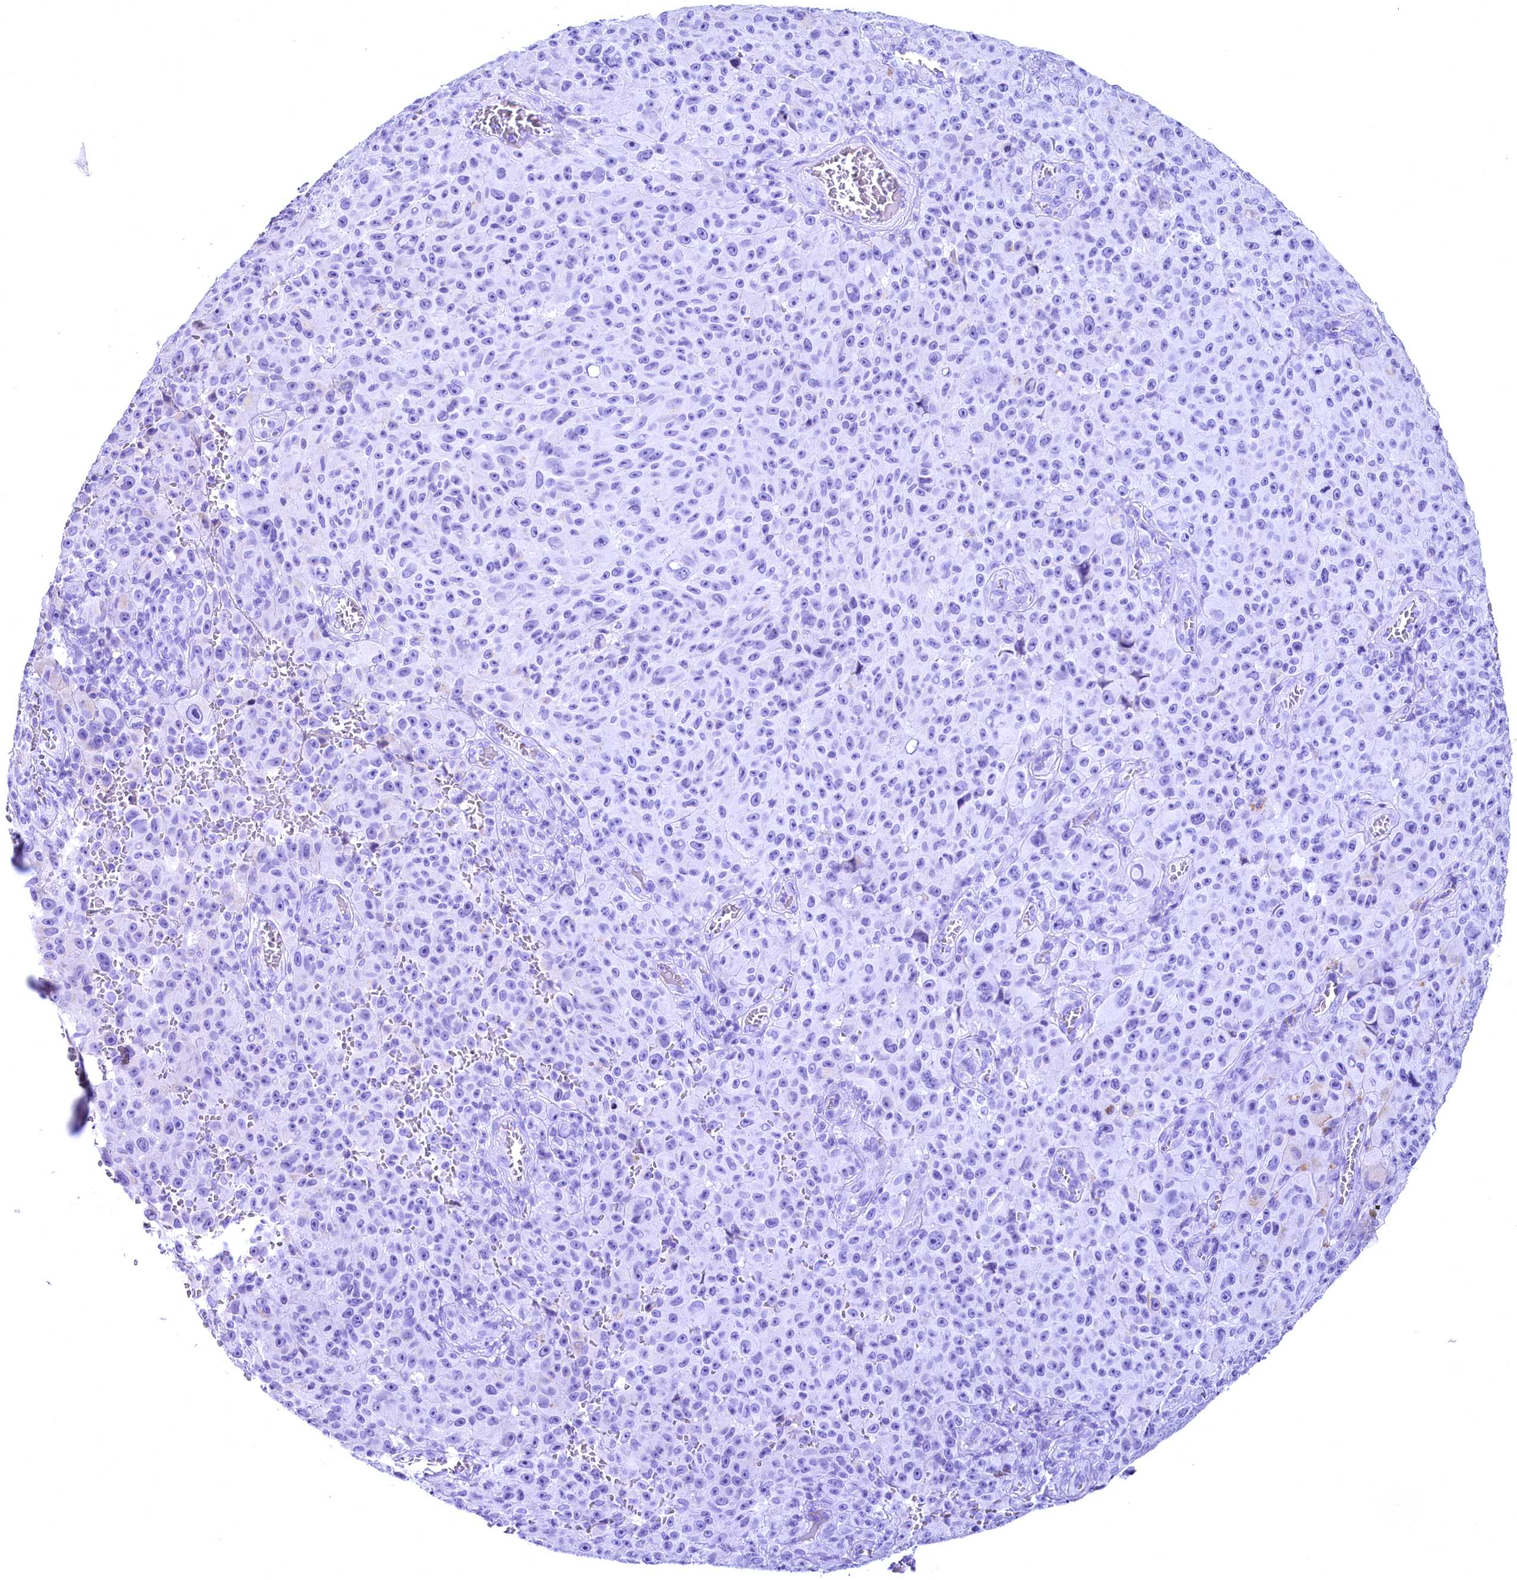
{"staining": {"intensity": "negative", "quantity": "none", "location": "none"}, "tissue": "melanoma", "cell_type": "Tumor cells", "image_type": "cancer", "snomed": [{"axis": "morphology", "description": "Malignant melanoma, NOS"}, {"axis": "topography", "description": "Skin"}], "caption": "Human melanoma stained for a protein using immunohistochemistry (IHC) exhibits no staining in tumor cells.", "gene": "SKIDA1", "patient": {"sex": "female", "age": 82}}